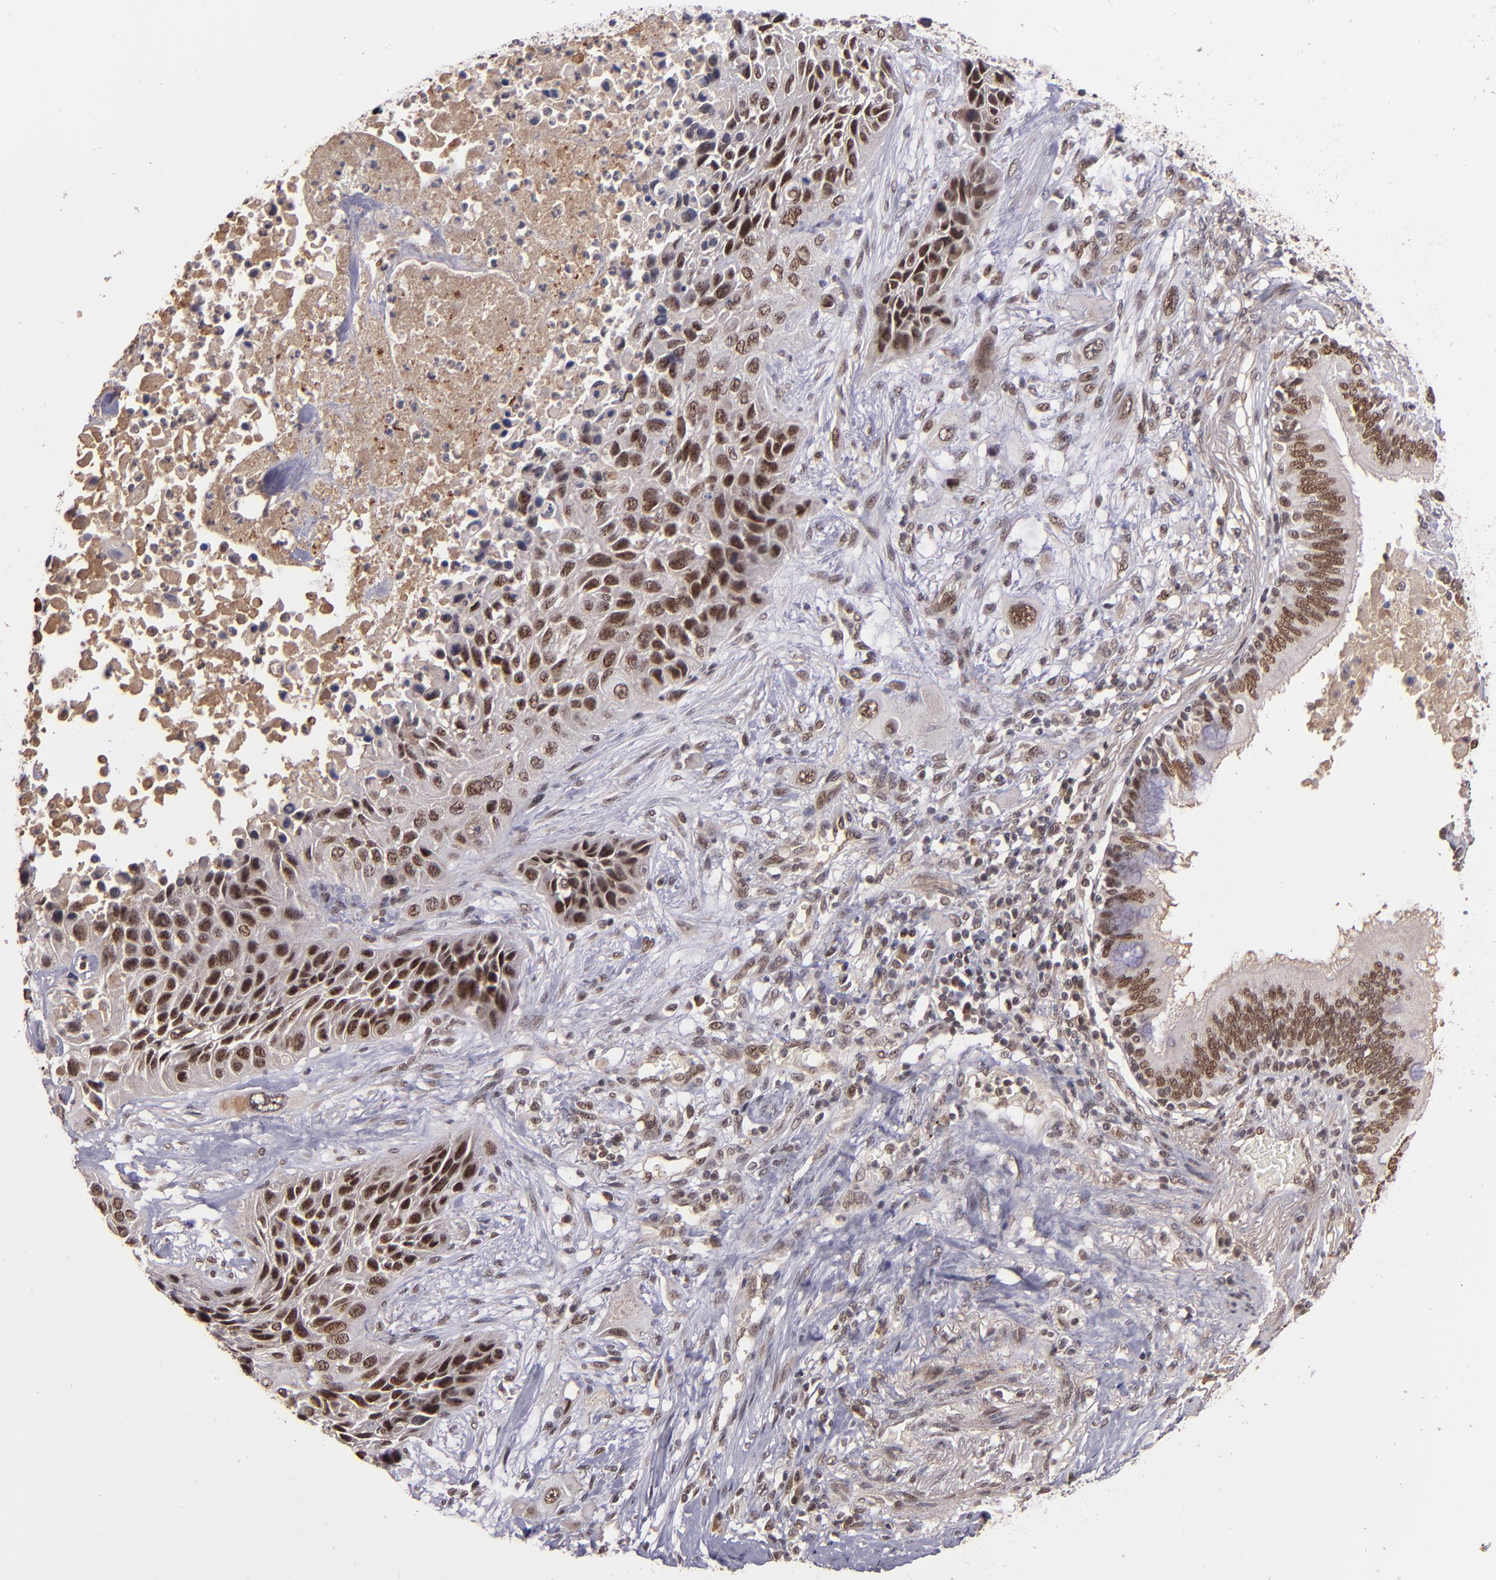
{"staining": {"intensity": "moderate", "quantity": ">75%", "location": "nuclear"}, "tissue": "lung cancer", "cell_type": "Tumor cells", "image_type": "cancer", "snomed": [{"axis": "morphology", "description": "Squamous cell carcinoma, NOS"}, {"axis": "topography", "description": "Lung"}], "caption": "This micrograph reveals immunohistochemistry staining of human lung cancer (squamous cell carcinoma), with medium moderate nuclear positivity in about >75% of tumor cells.", "gene": "ABHD12B", "patient": {"sex": "female", "age": 76}}